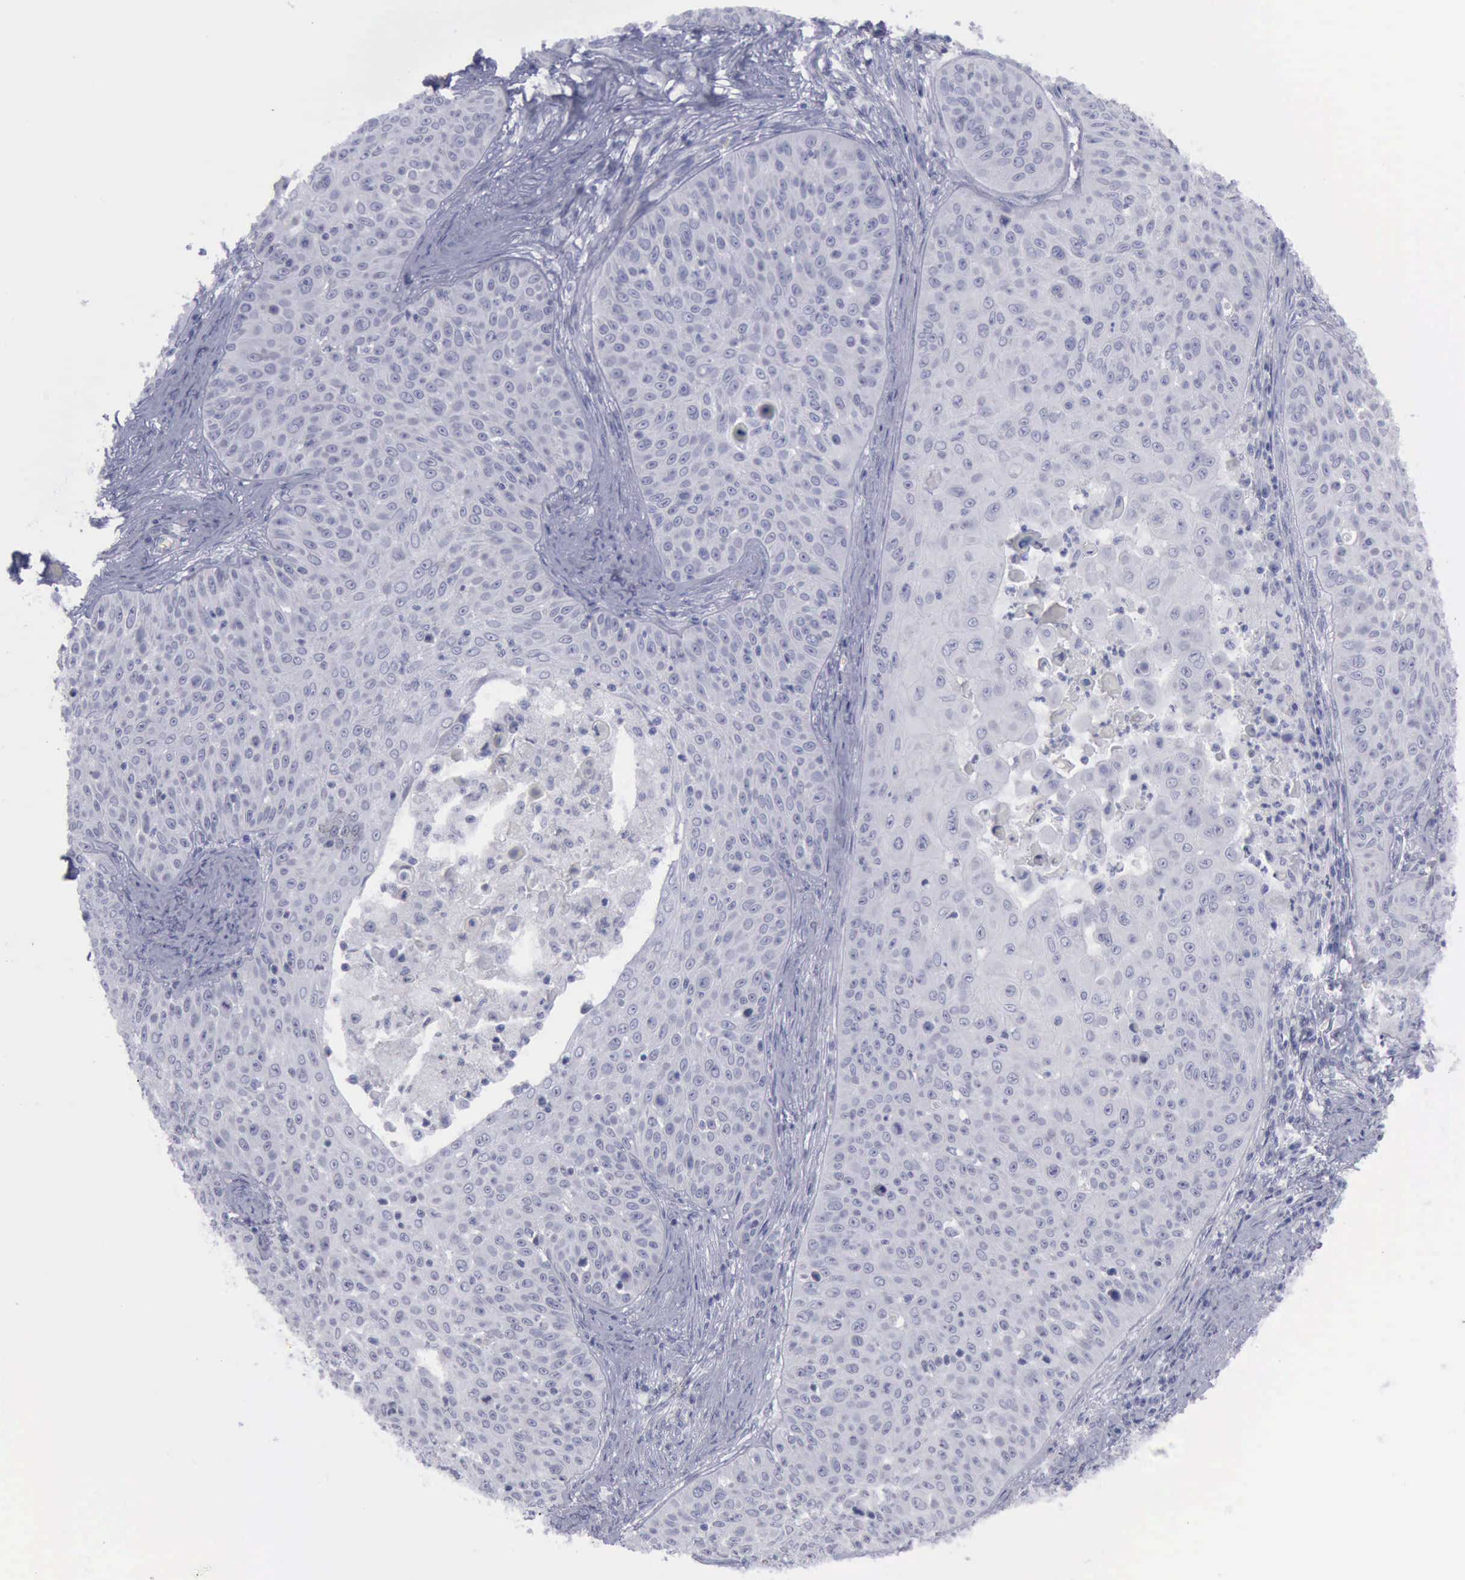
{"staining": {"intensity": "negative", "quantity": "none", "location": "none"}, "tissue": "skin cancer", "cell_type": "Tumor cells", "image_type": "cancer", "snomed": [{"axis": "morphology", "description": "Squamous cell carcinoma, NOS"}, {"axis": "topography", "description": "Skin"}], "caption": "A micrograph of human squamous cell carcinoma (skin) is negative for staining in tumor cells.", "gene": "KRT13", "patient": {"sex": "male", "age": 82}}